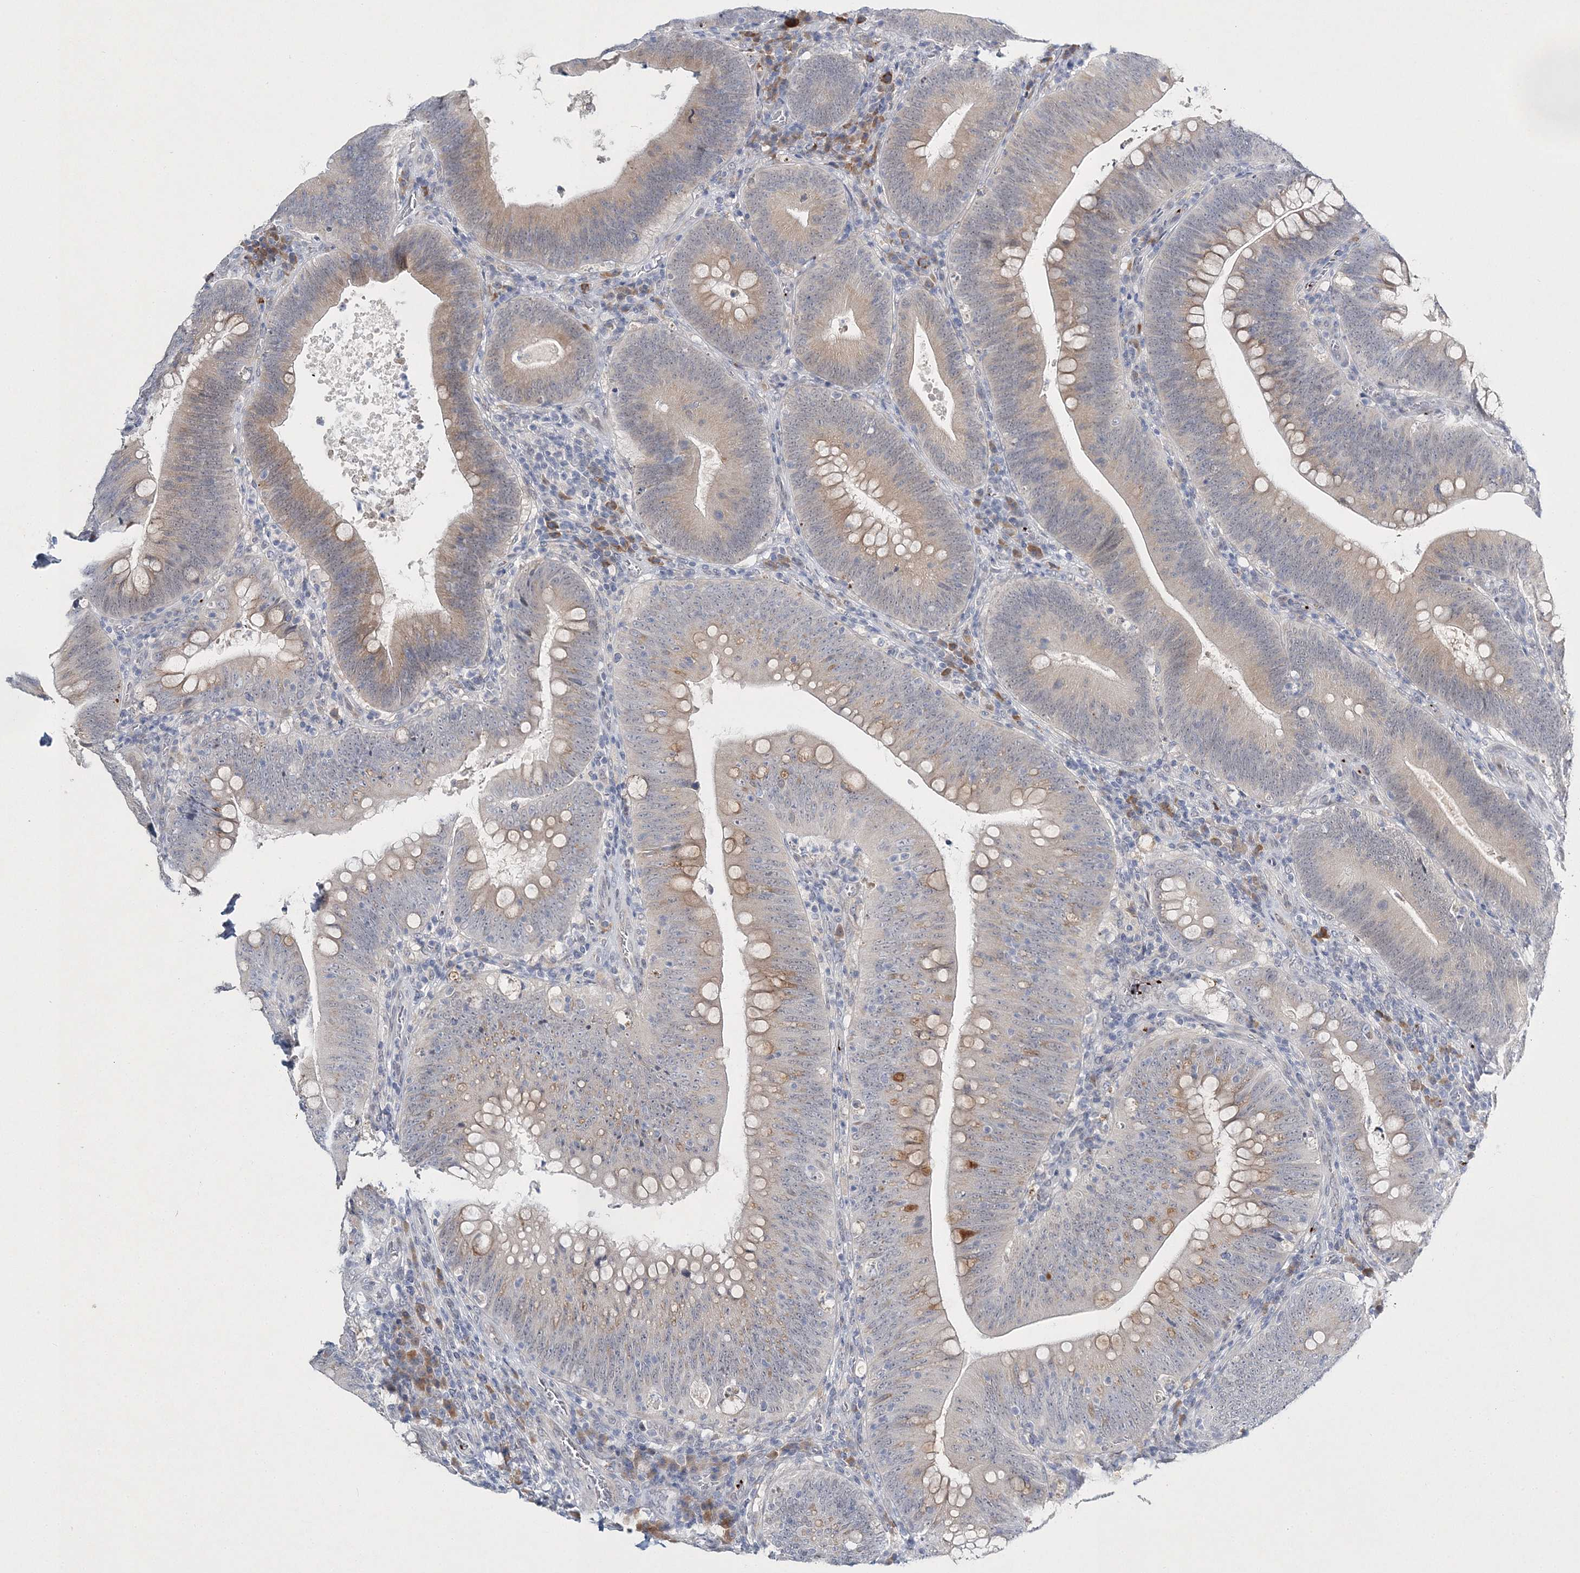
{"staining": {"intensity": "weak", "quantity": "25%-75%", "location": "cytoplasmic/membranous"}, "tissue": "colorectal cancer", "cell_type": "Tumor cells", "image_type": "cancer", "snomed": [{"axis": "morphology", "description": "Normal tissue, NOS"}, {"axis": "topography", "description": "Colon"}], "caption": "Colorectal cancer stained for a protein reveals weak cytoplasmic/membranous positivity in tumor cells.", "gene": "MYOZ2", "patient": {"sex": "female", "age": 82}}